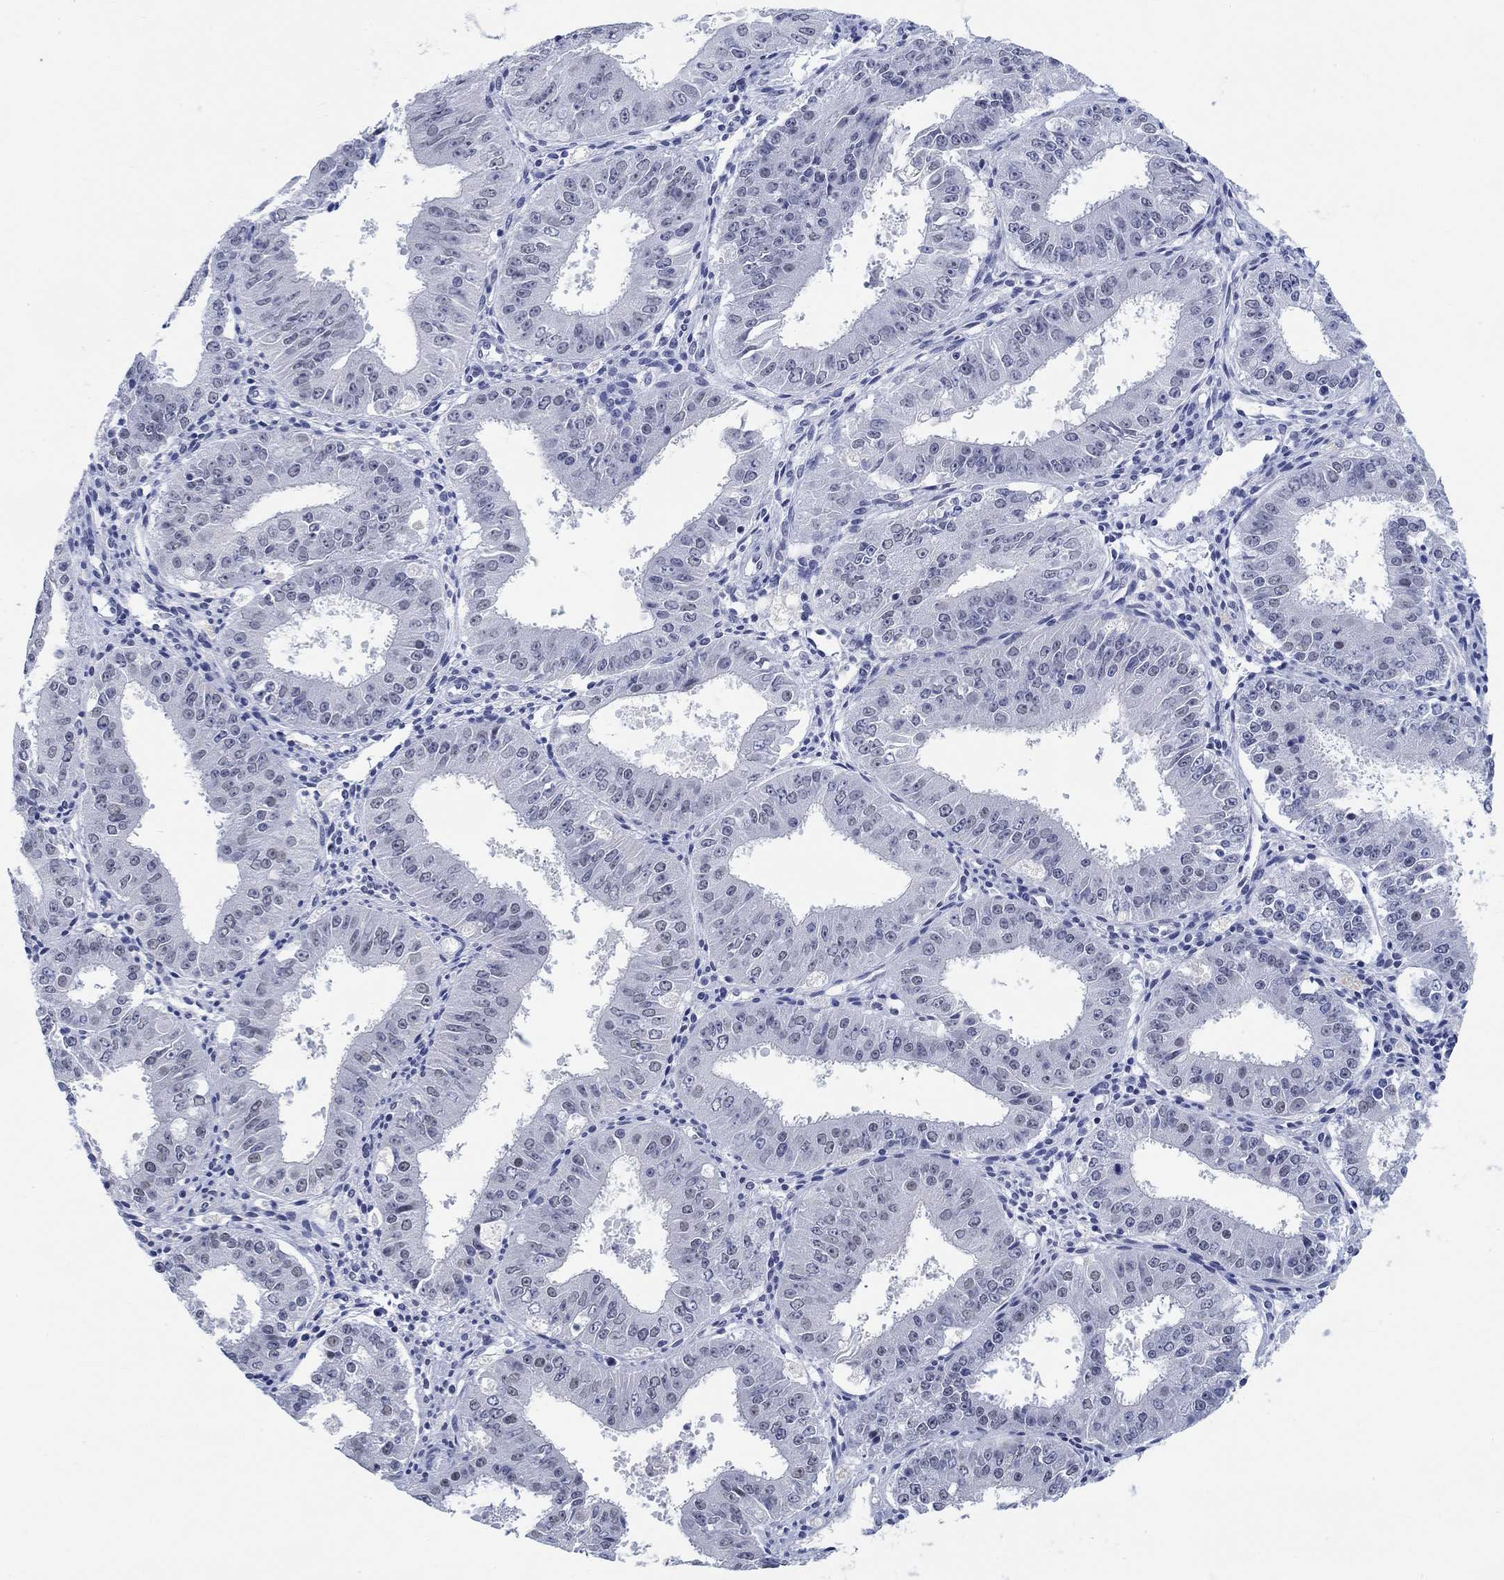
{"staining": {"intensity": "negative", "quantity": "none", "location": "none"}, "tissue": "ovarian cancer", "cell_type": "Tumor cells", "image_type": "cancer", "snomed": [{"axis": "morphology", "description": "Carcinoma, endometroid"}, {"axis": "topography", "description": "Ovary"}], "caption": "The IHC micrograph has no significant expression in tumor cells of ovarian cancer (endometroid carcinoma) tissue.", "gene": "ANKS1B", "patient": {"sex": "female", "age": 42}}